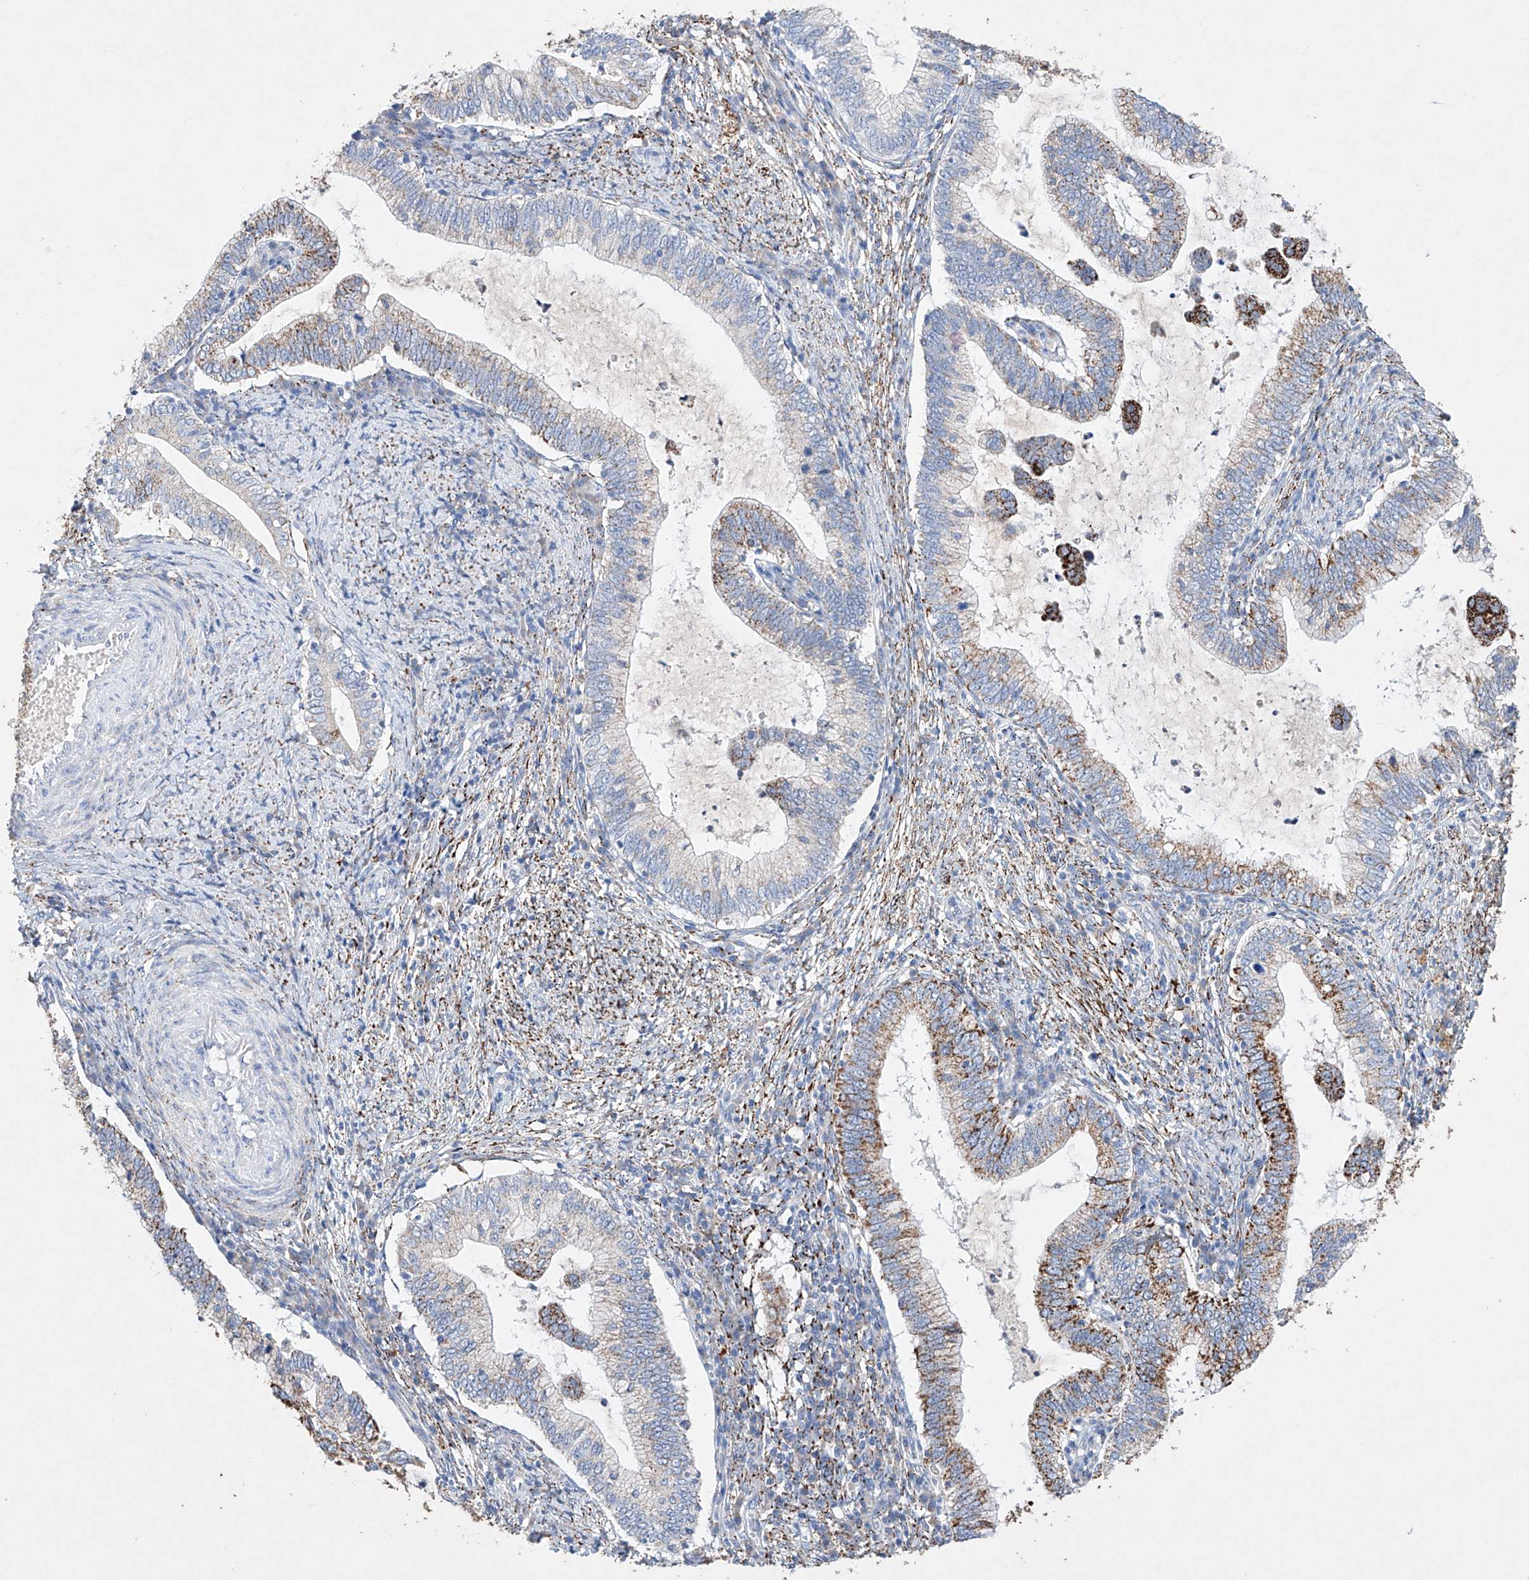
{"staining": {"intensity": "strong", "quantity": "25%-75%", "location": "cytoplasmic/membranous"}, "tissue": "cervical cancer", "cell_type": "Tumor cells", "image_type": "cancer", "snomed": [{"axis": "morphology", "description": "Adenocarcinoma, NOS"}, {"axis": "topography", "description": "Cervix"}], "caption": "Protein staining by IHC demonstrates strong cytoplasmic/membranous staining in about 25%-75% of tumor cells in adenocarcinoma (cervical).", "gene": "NRROS", "patient": {"sex": "female", "age": 36}}